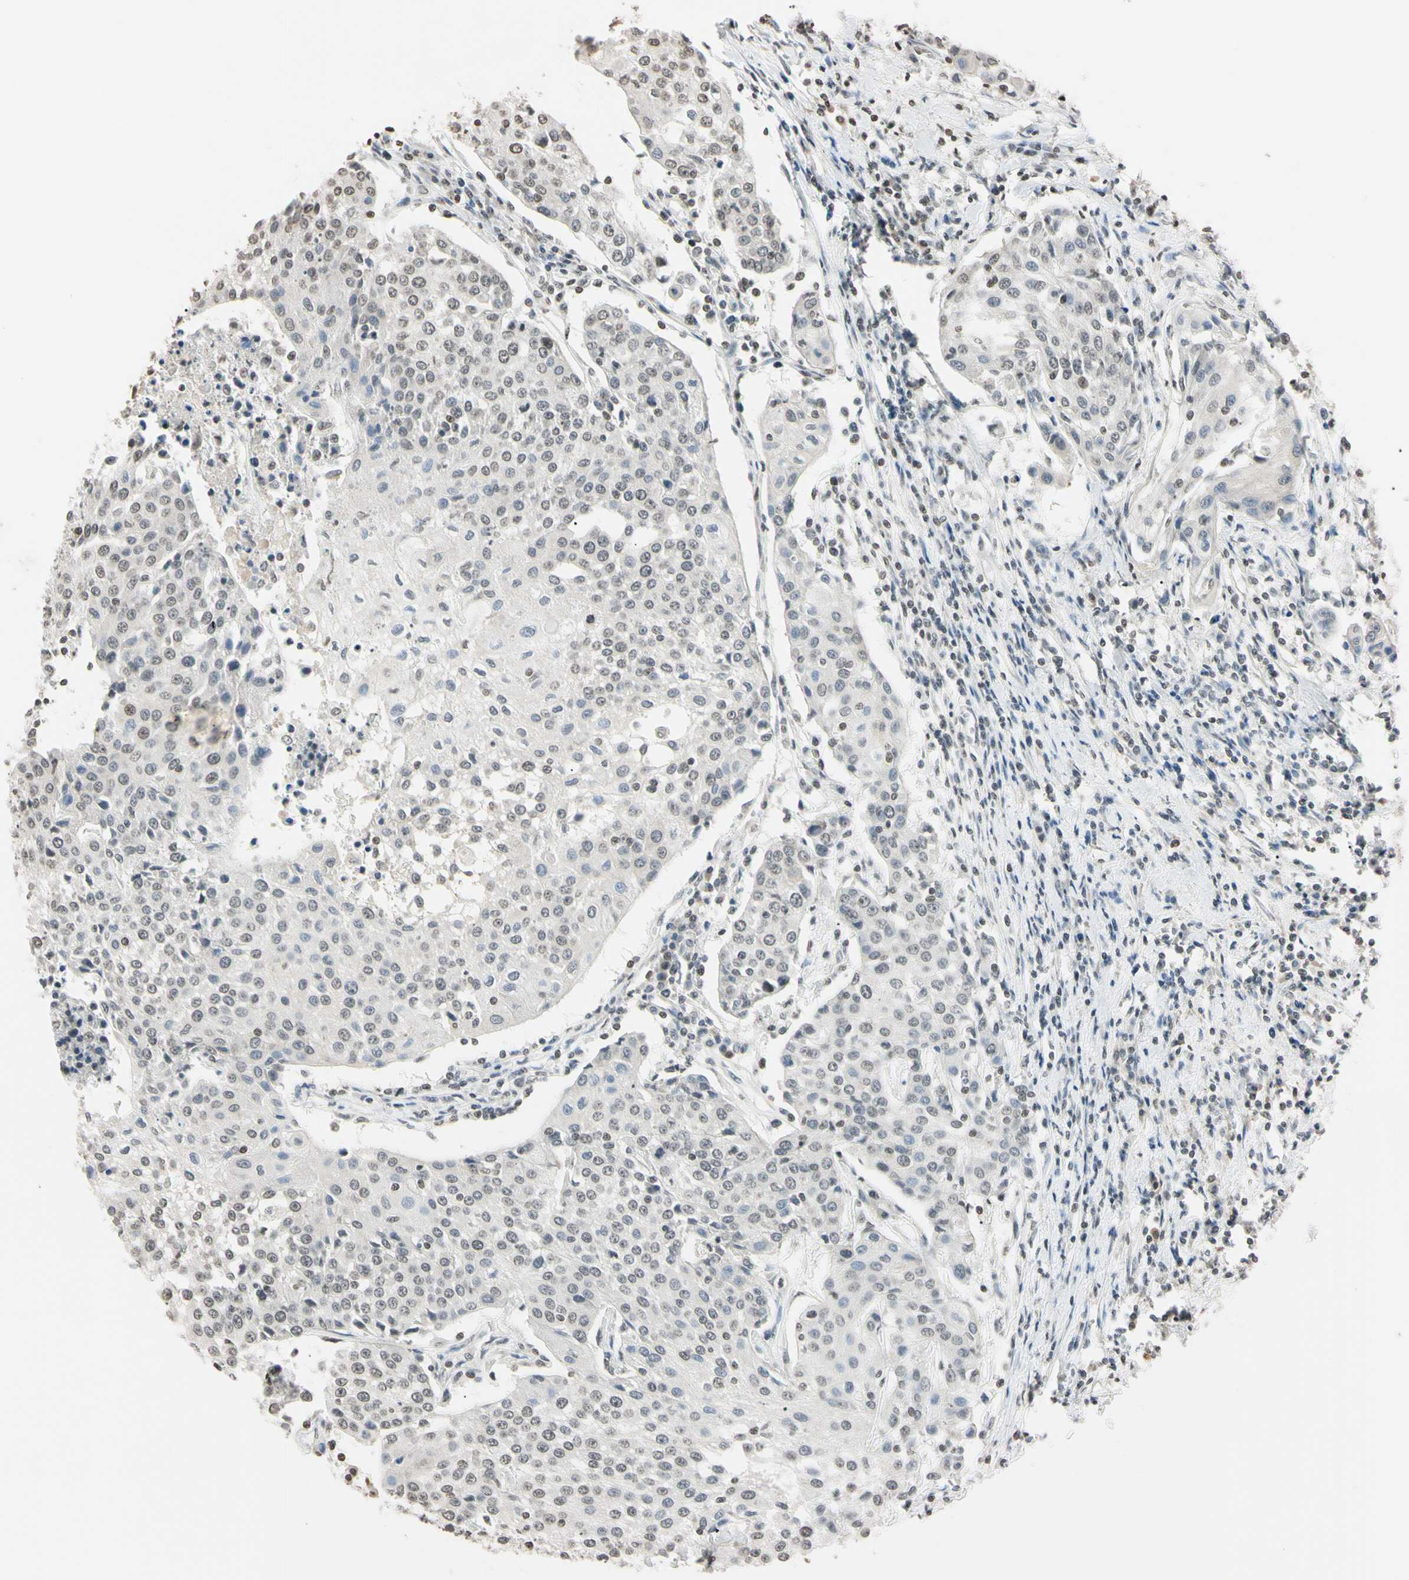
{"staining": {"intensity": "weak", "quantity": "25%-75%", "location": "nuclear"}, "tissue": "urothelial cancer", "cell_type": "Tumor cells", "image_type": "cancer", "snomed": [{"axis": "morphology", "description": "Urothelial carcinoma, High grade"}, {"axis": "topography", "description": "Urinary bladder"}], "caption": "IHC (DAB) staining of urothelial carcinoma (high-grade) shows weak nuclear protein staining in about 25%-75% of tumor cells.", "gene": "CDC45", "patient": {"sex": "female", "age": 85}}